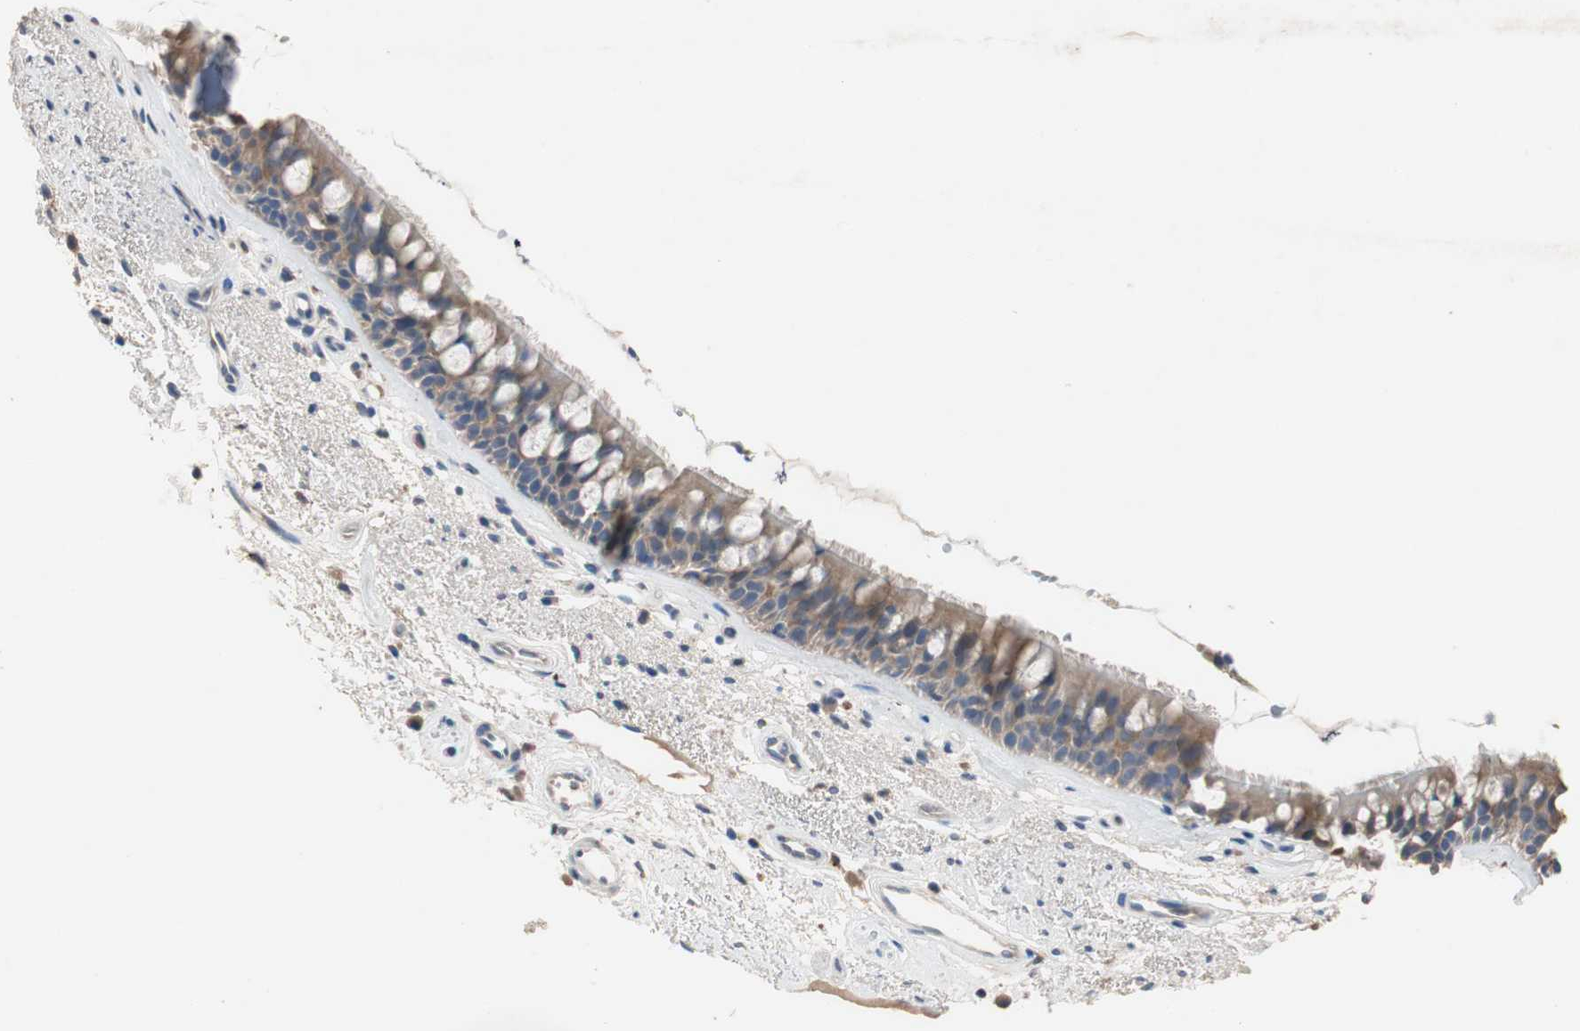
{"staining": {"intensity": "moderate", "quantity": ">75%", "location": "cytoplasmic/membranous"}, "tissue": "bronchus", "cell_type": "Respiratory epithelial cells", "image_type": "normal", "snomed": [{"axis": "morphology", "description": "Normal tissue, NOS"}, {"axis": "topography", "description": "Bronchus"}], "caption": "High-magnification brightfield microscopy of normal bronchus stained with DAB (brown) and counterstained with hematoxylin (blue). respiratory epithelial cells exhibit moderate cytoplasmic/membranous positivity is appreciated in approximately>75% of cells. The protein is stained brown, and the nuclei are stained in blue (DAB IHC with brightfield microscopy, high magnification).", "gene": "ADAP1", "patient": {"sex": "female", "age": 54}}